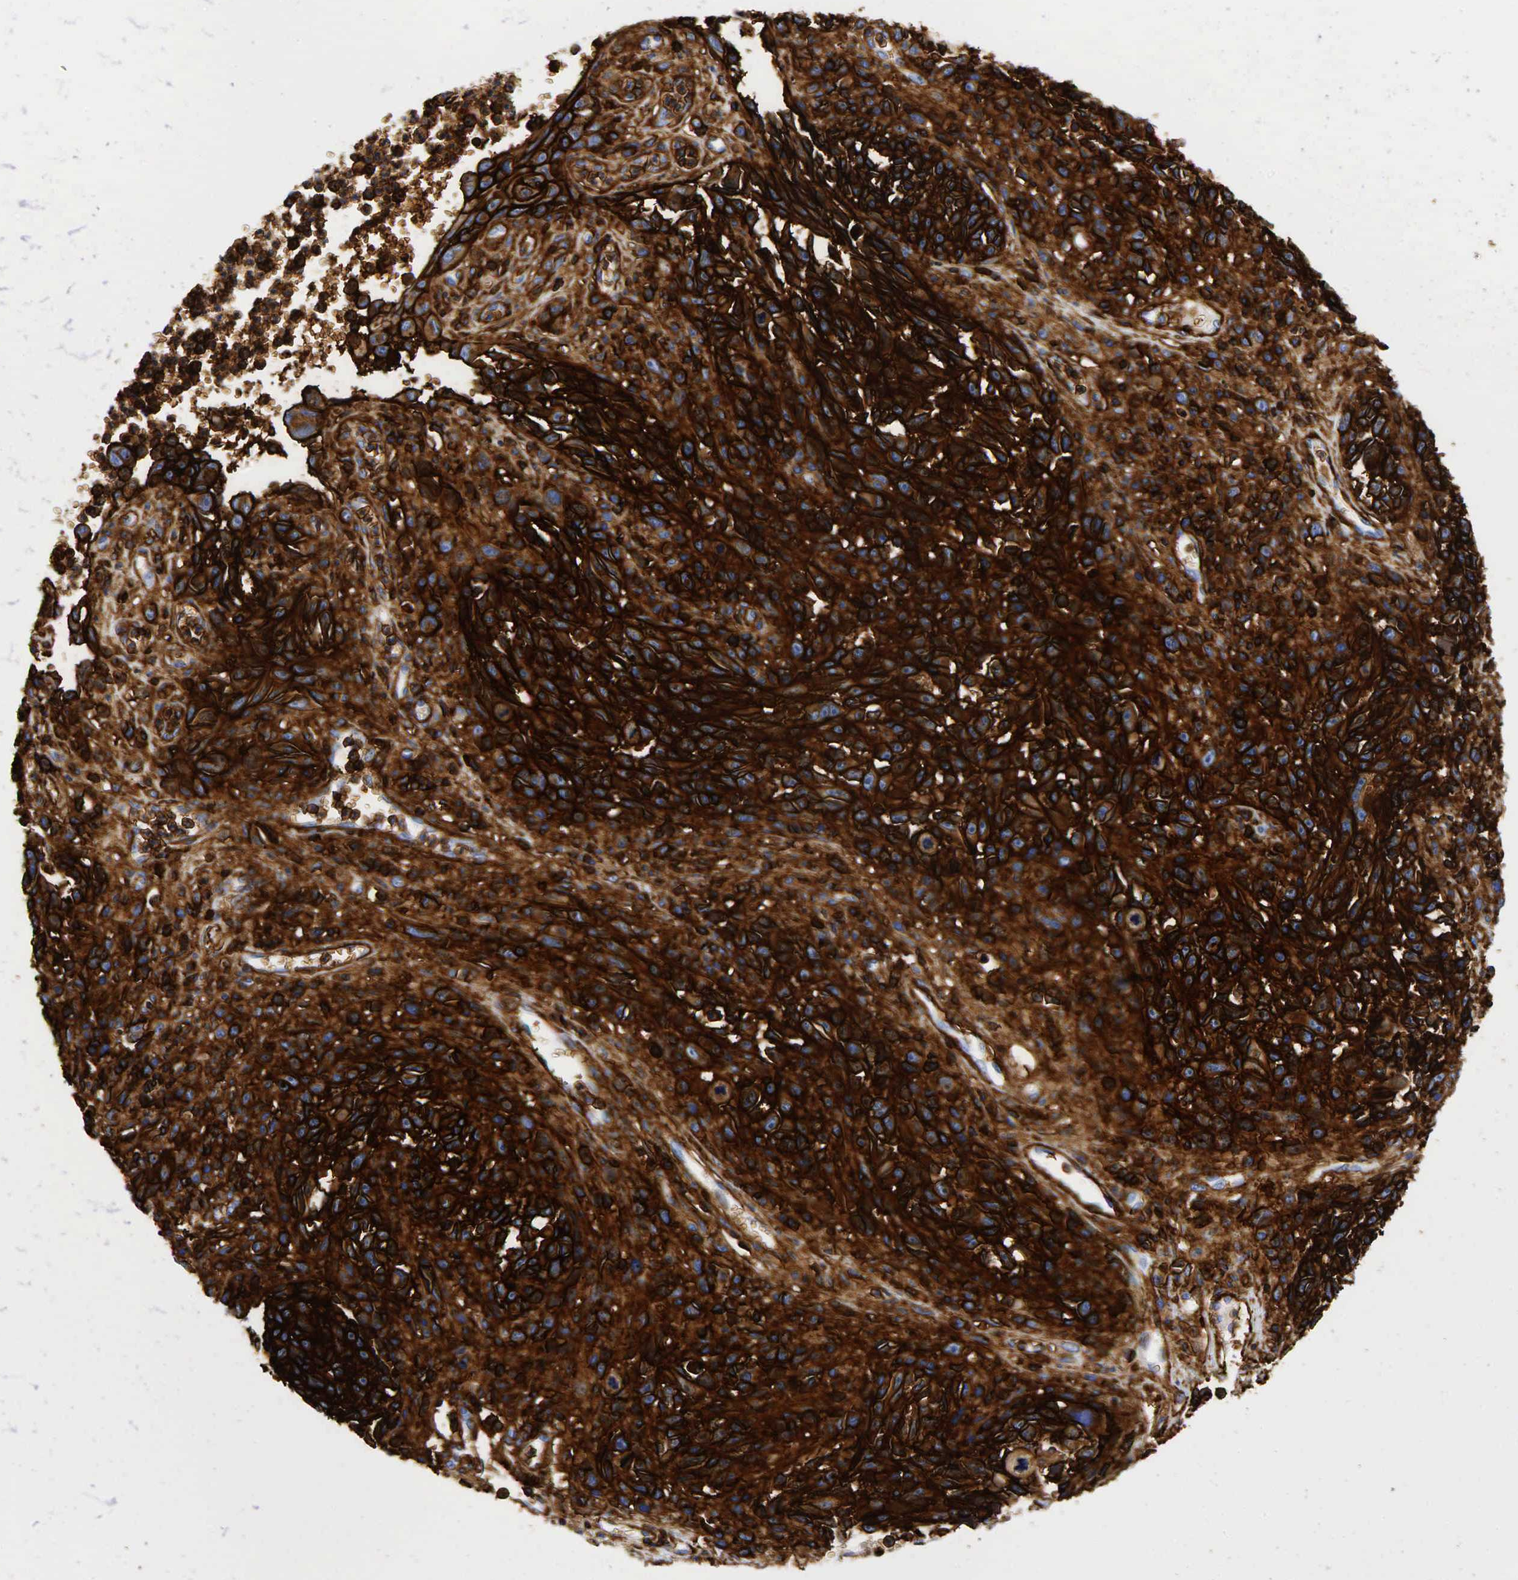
{"staining": {"intensity": "strong", "quantity": ">75%", "location": "cytoplasmic/membranous"}, "tissue": "melanoma", "cell_type": "Tumor cells", "image_type": "cancer", "snomed": [{"axis": "morphology", "description": "Malignant melanoma, NOS"}, {"axis": "topography", "description": "Skin"}], "caption": "Immunohistochemistry histopathology image of neoplastic tissue: malignant melanoma stained using IHC demonstrates high levels of strong protein expression localized specifically in the cytoplasmic/membranous of tumor cells, appearing as a cytoplasmic/membranous brown color.", "gene": "CD44", "patient": {"sex": "female", "age": 82}}